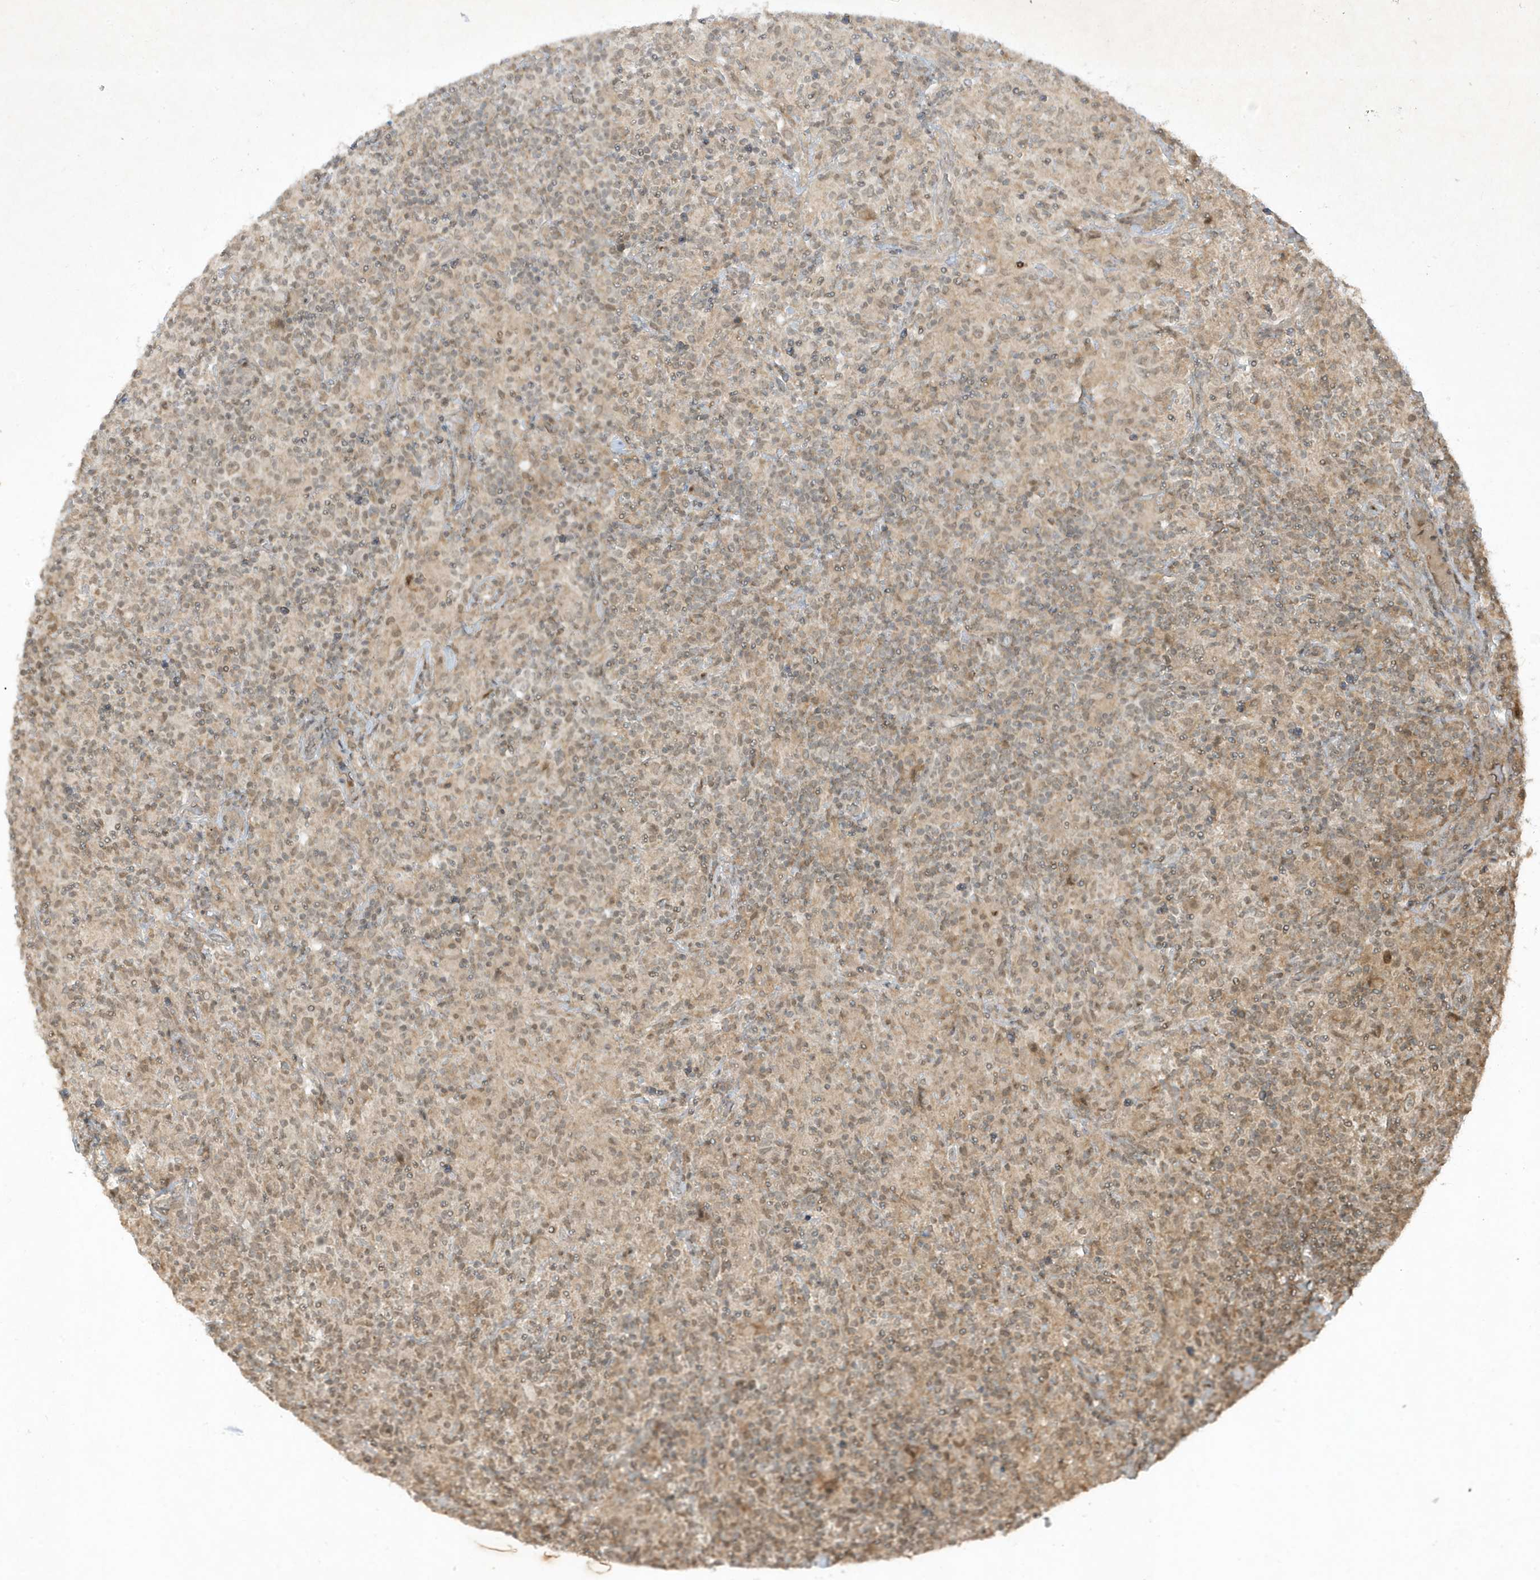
{"staining": {"intensity": "negative", "quantity": "none", "location": "none"}, "tissue": "lymphoma", "cell_type": "Tumor cells", "image_type": "cancer", "snomed": [{"axis": "morphology", "description": "Hodgkin's disease, NOS"}, {"axis": "topography", "description": "Lymph node"}], "caption": "The immunohistochemistry (IHC) image has no significant staining in tumor cells of lymphoma tissue.", "gene": "ZNF213", "patient": {"sex": "male", "age": 70}}